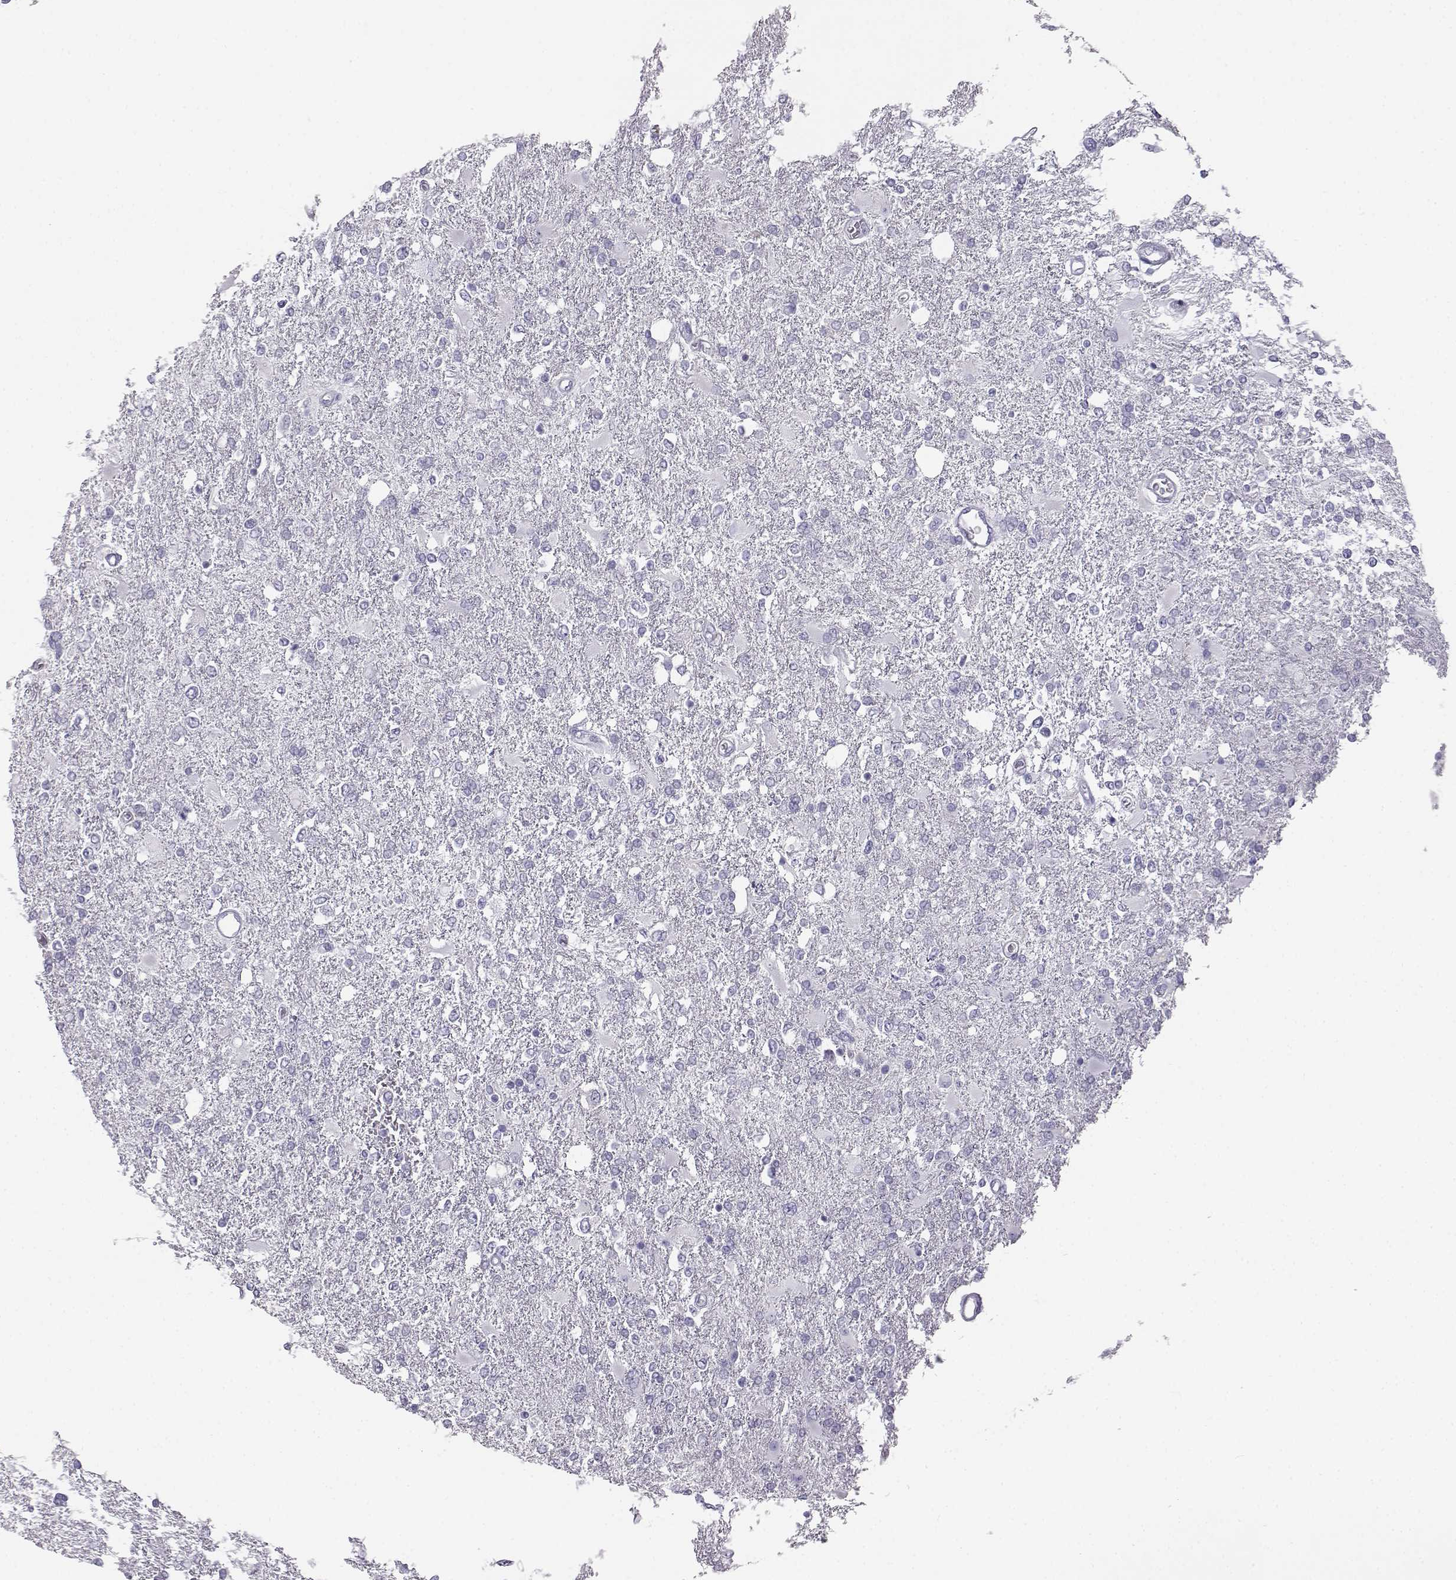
{"staining": {"intensity": "negative", "quantity": "none", "location": "none"}, "tissue": "glioma", "cell_type": "Tumor cells", "image_type": "cancer", "snomed": [{"axis": "morphology", "description": "Glioma, malignant, High grade"}, {"axis": "topography", "description": "Cerebral cortex"}], "caption": "A high-resolution image shows immunohistochemistry staining of glioma, which shows no significant positivity in tumor cells. The staining is performed using DAB (3,3'-diaminobenzidine) brown chromogen with nuclei counter-stained in using hematoxylin.", "gene": "ITLN2", "patient": {"sex": "male", "age": 79}}